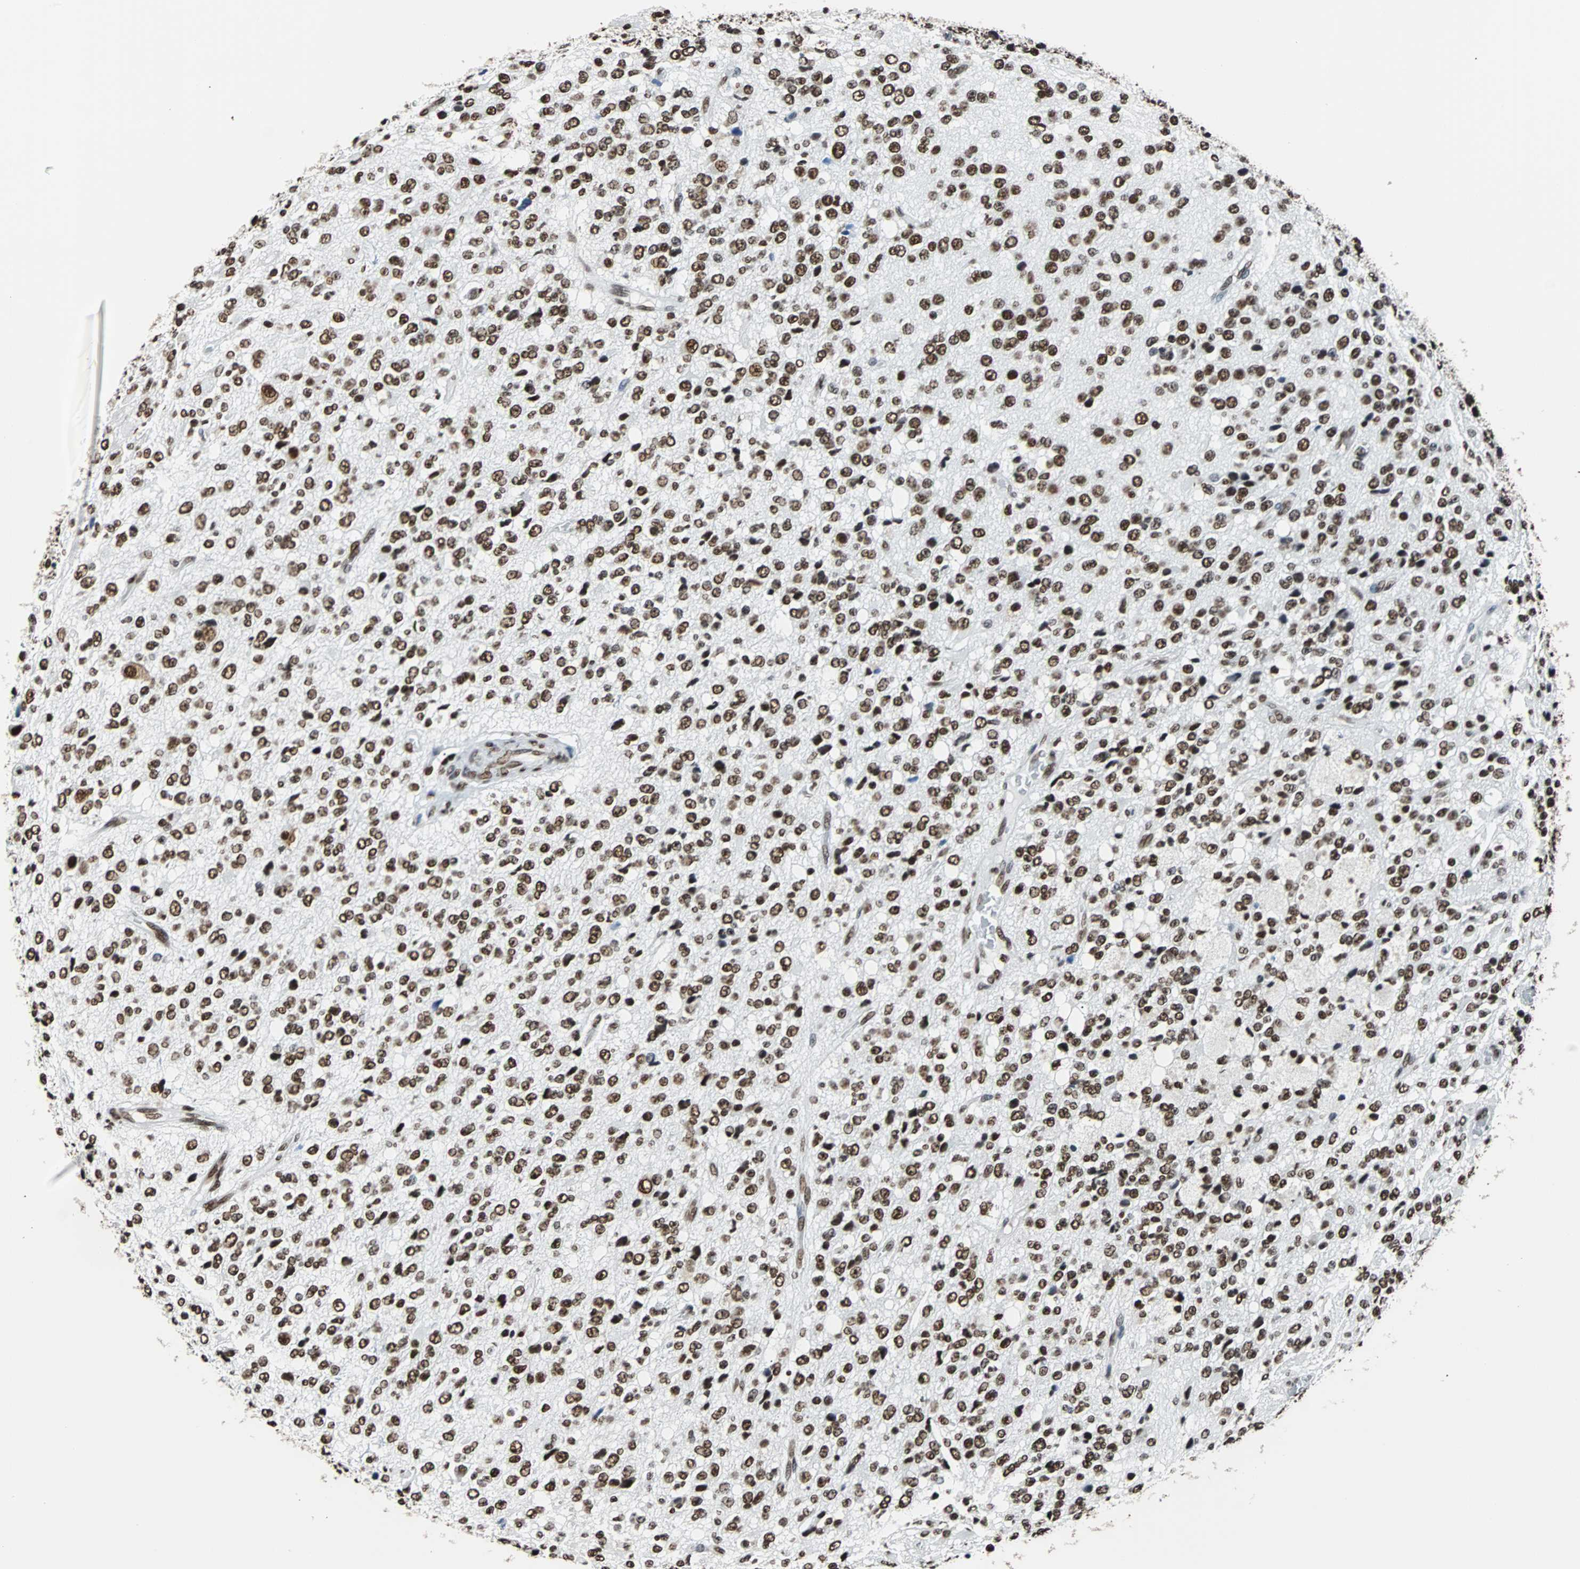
{"staining": {"intensity": "strong", "quantity": ">75%", "location": "nuclear"}, "tissue": "glioma", "cell_type": "Tumor cells", "image_type": "cancer", "snomed": [{"axis": "morphology", "description": "Glioma, malignant, High grade"}, {"axis": "topography", "description": "pancreas cauda"}], "caption": "Strong nuclear expression for a protein is appreciated in about >75% of tumor cells of high-grade glioma (malignant) using immunohistochemistry.", "gene": "FUBP1", "patient": {"sex": "male", "age": 60}}